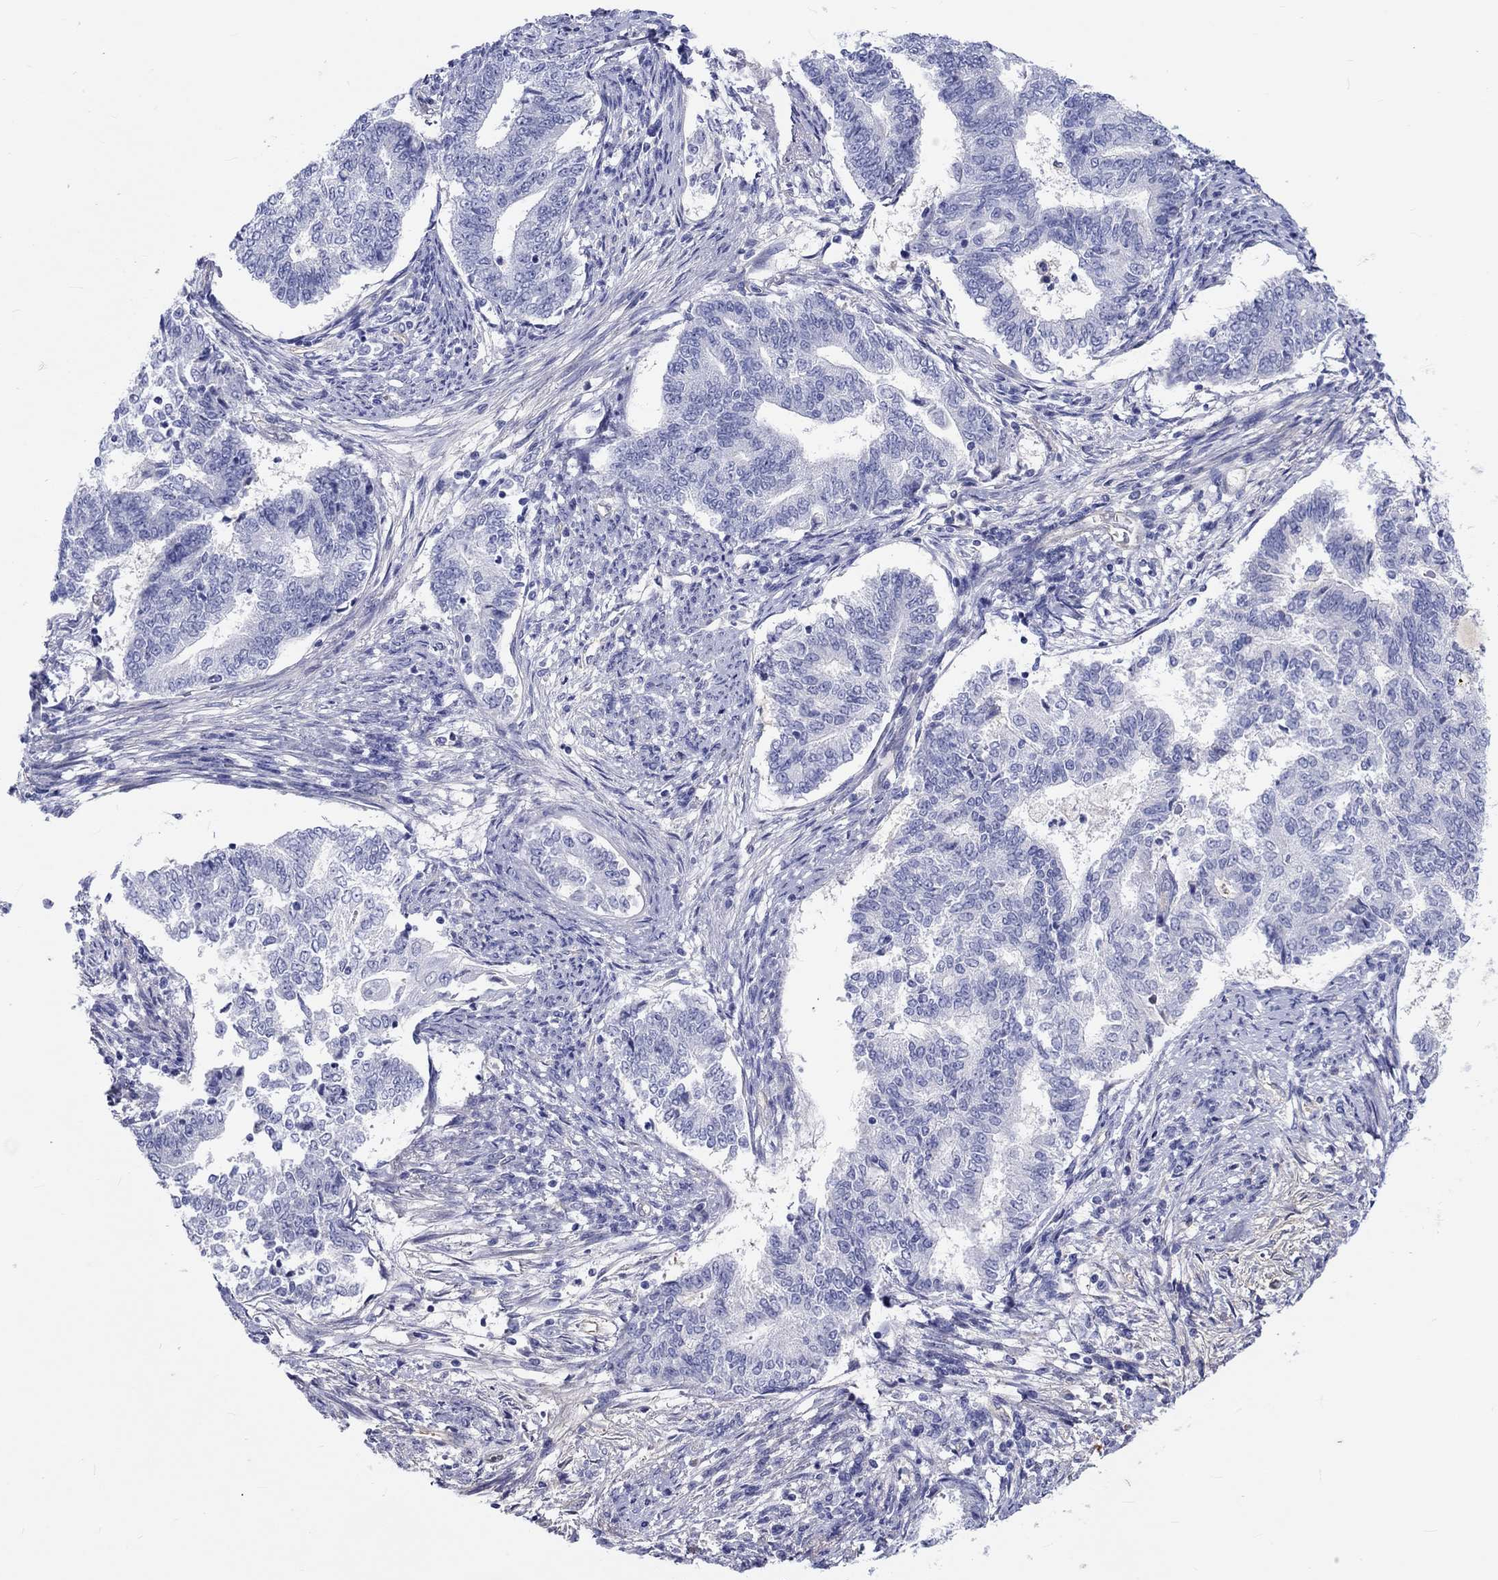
{"staining": {"intensity": "negative", "quantity": "none", "location": "none"}, "tissue": "endometrial cancer", "cell_type": "Tumor cells", "image_type": "cancer", "snomed": [{"axis": "morphology", "description": "Adenocarcinoma, NOS"}, {"axis": "topography", "description": "Endometrium"}], "caption": "Immunohistochemistry image of neoplastic tissue: human adenocarcinoma (endometrial) stained with DAB shows no significant protein staining in tumor cells.", "gene": "CDY2B", "patient": {"sex": "female", "age": 65}}